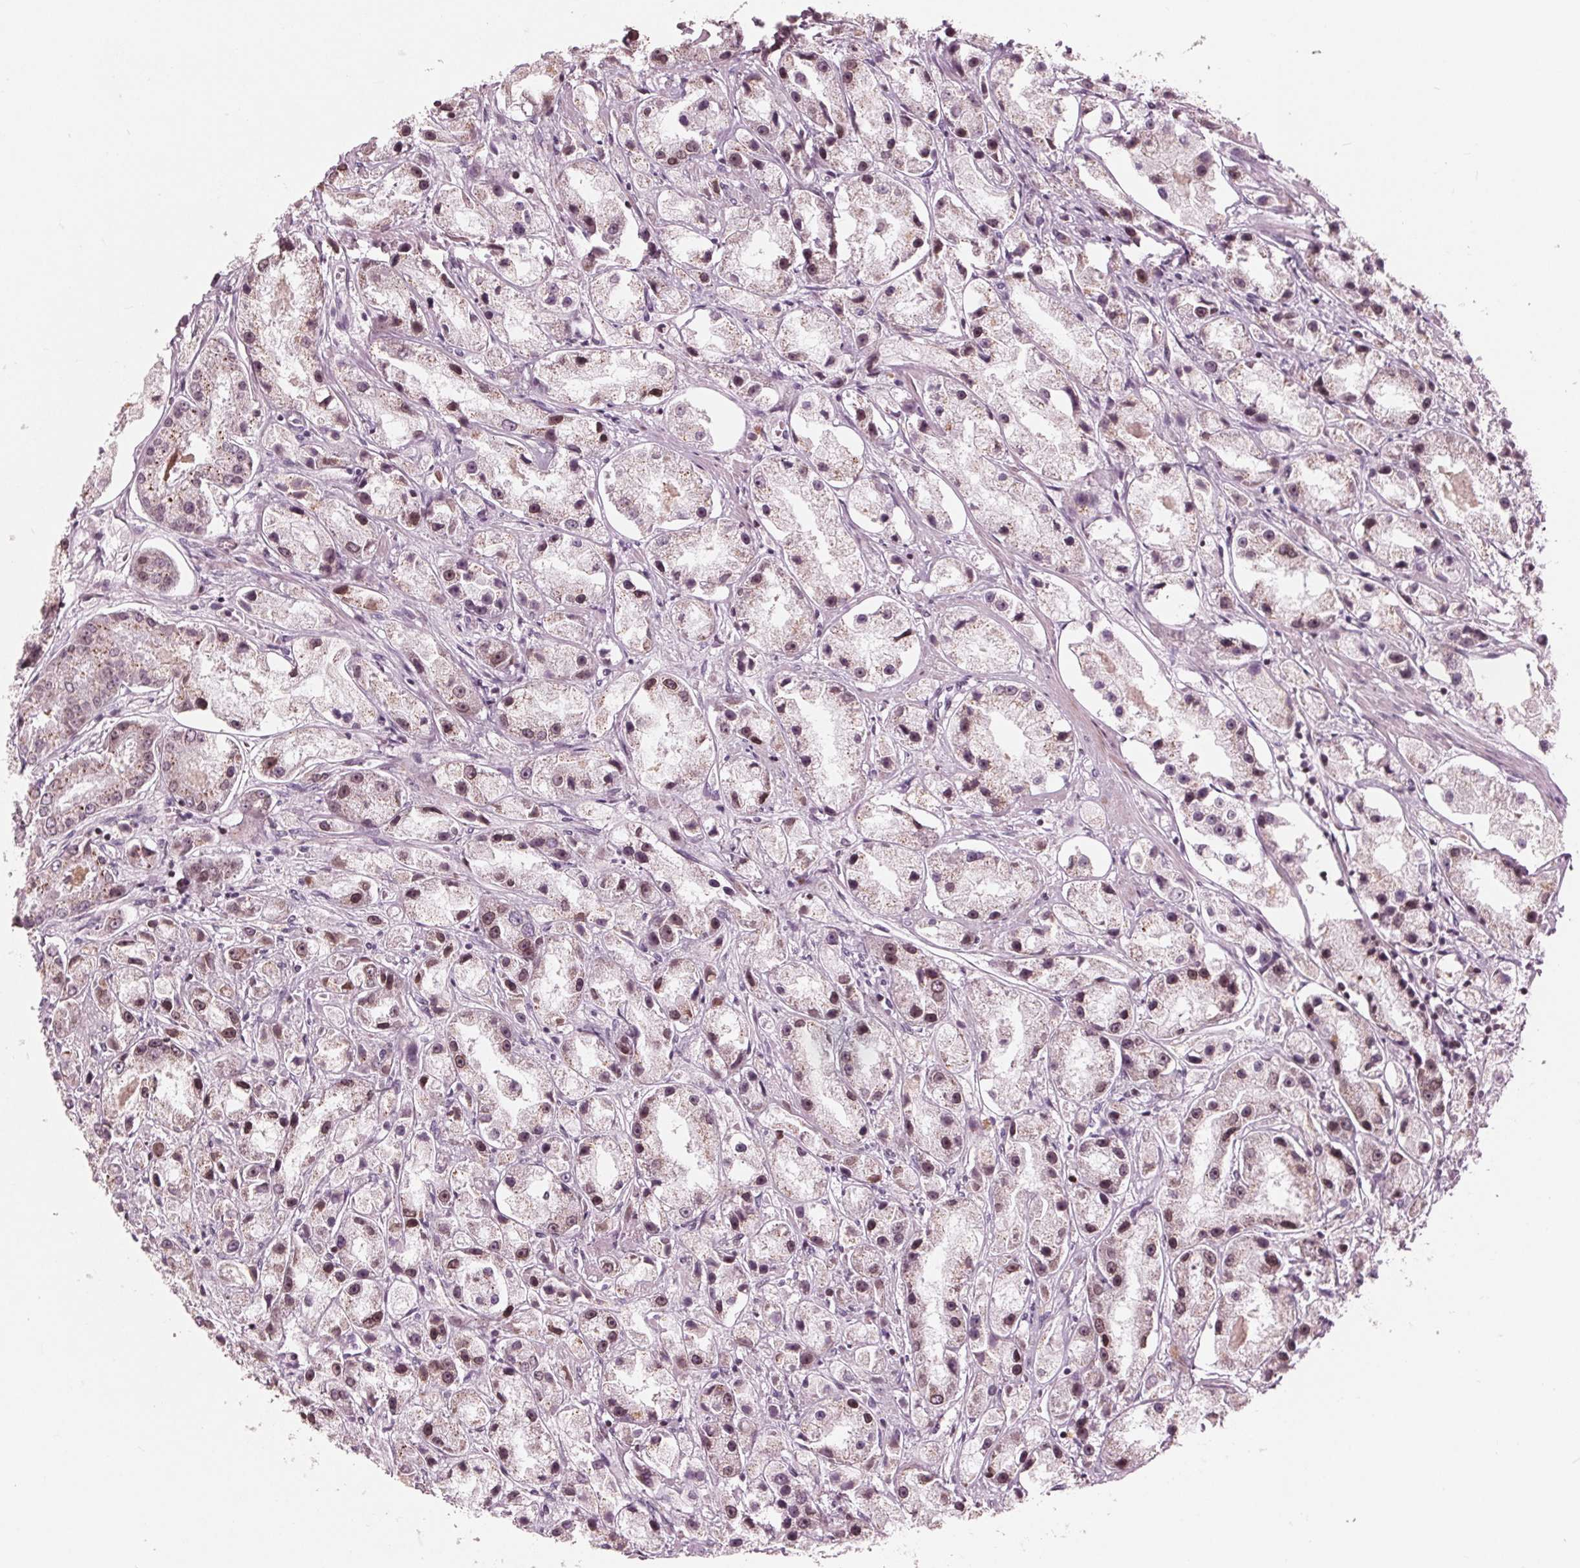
{"staining": {"intensity": "moderate", "quantity": "25%-75%", "location": "cytoplasmic/membranous,nuclear"}, "tissue": "prostate cancer", "cell_type": "Tumor cells", "image_type": "cancer", "snomed": [{"axis": "morphology", "description": "Adenocarcinoma, High grade"}, {"axis": "topography", "description": "Prostate"}], "caption": "Prostate cancer tissue reveals moderate cytoplasmic/membranous and nuclear staining in about 25%-75% of tumor cells, visualized by immunohistochemistry. (DAB IHC, brown staining for protein, blue staining for nuclei).", "gene": "NUP210", "patient": {"sex": "male", "age": 67}}